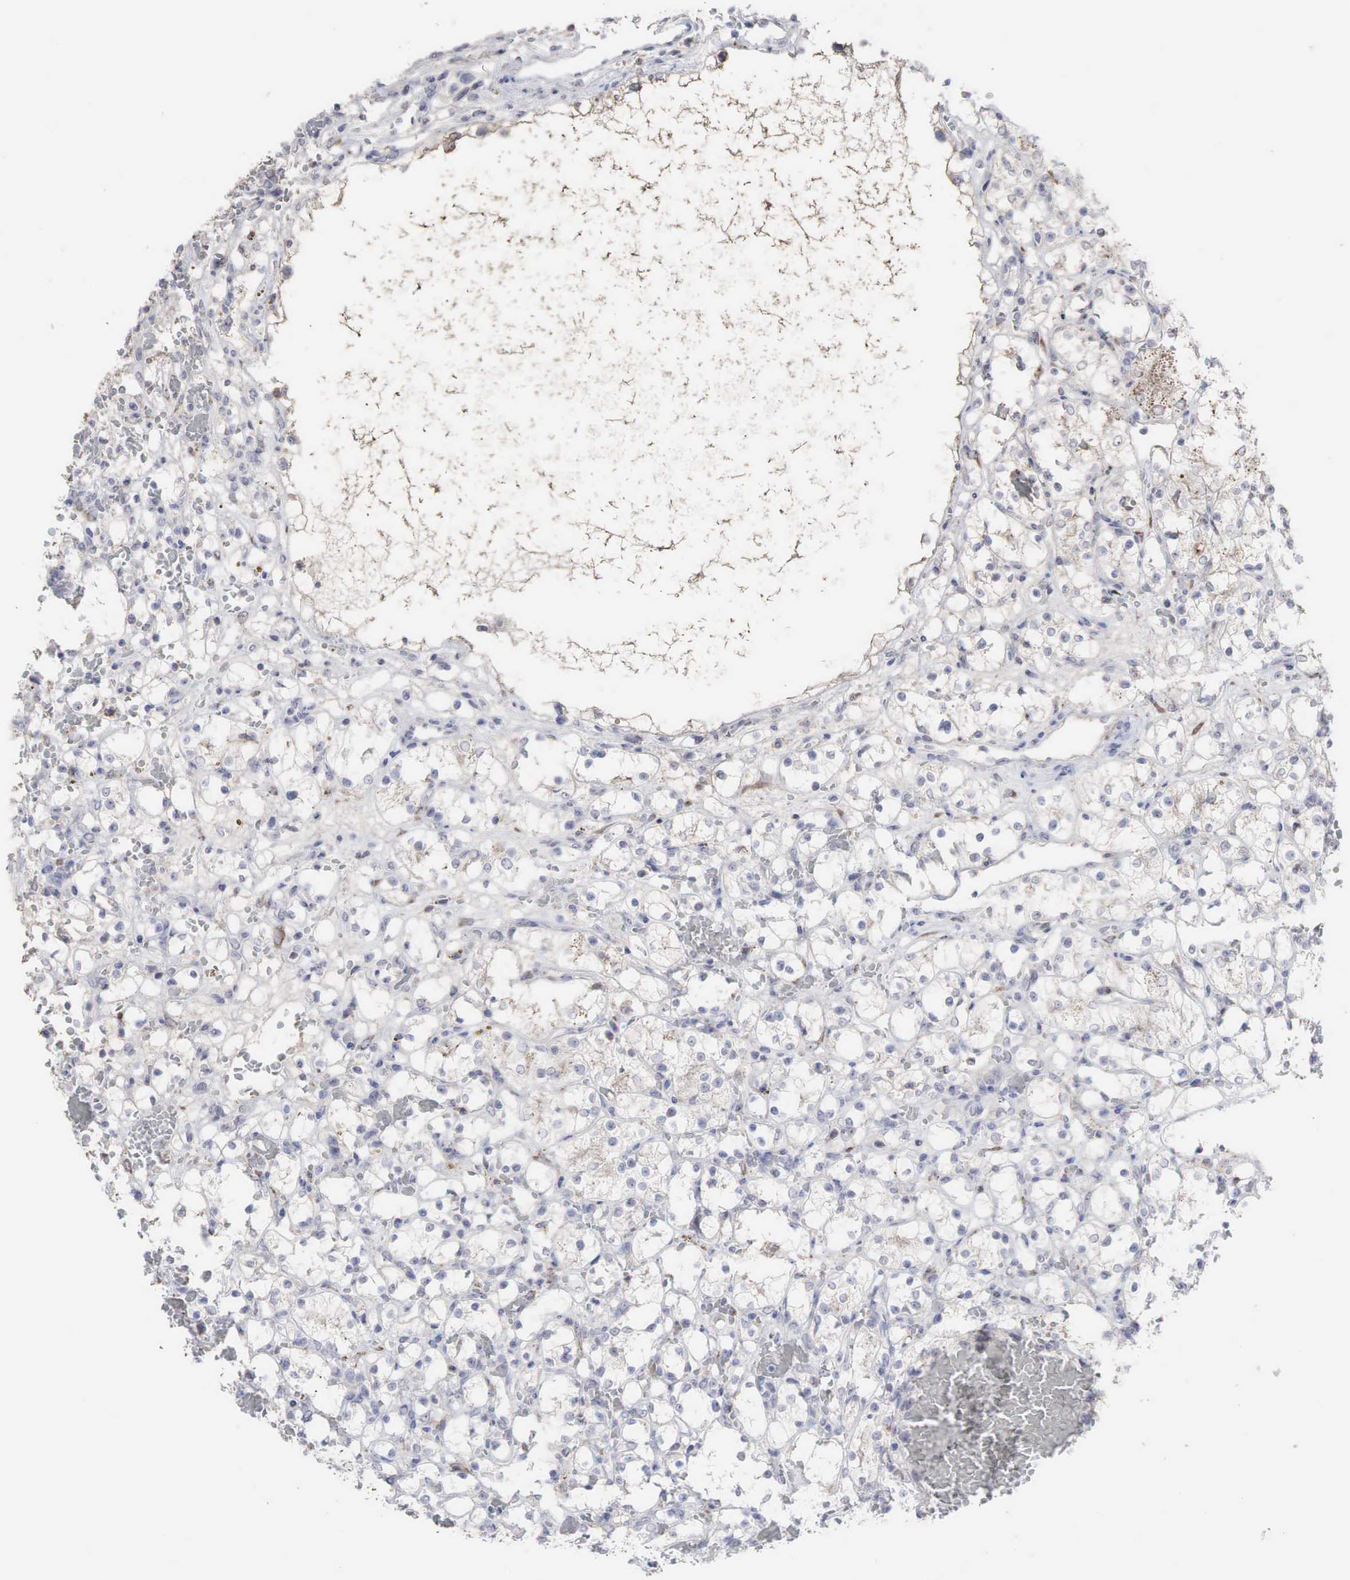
{"staining": {"intensity": "negative", "quantity": "none", "location": "none"}, "tissue": "renal cancer", "cell_type": "Tumor cells", "image_type": "cancer", "snomed": [{"axis": "morphology", "description": "Adenocarcinoma, NOS"}, {"axis": "topography", "description": "Kidney"}], "caption": "Immunohistochemical staining of renal cancer displays no significant positivity in tumor cells. (DAB immunohistochemistry (IHC), high magnification).", "gene": "DKC1", "patient": {"sex": "female", "age": 60}}